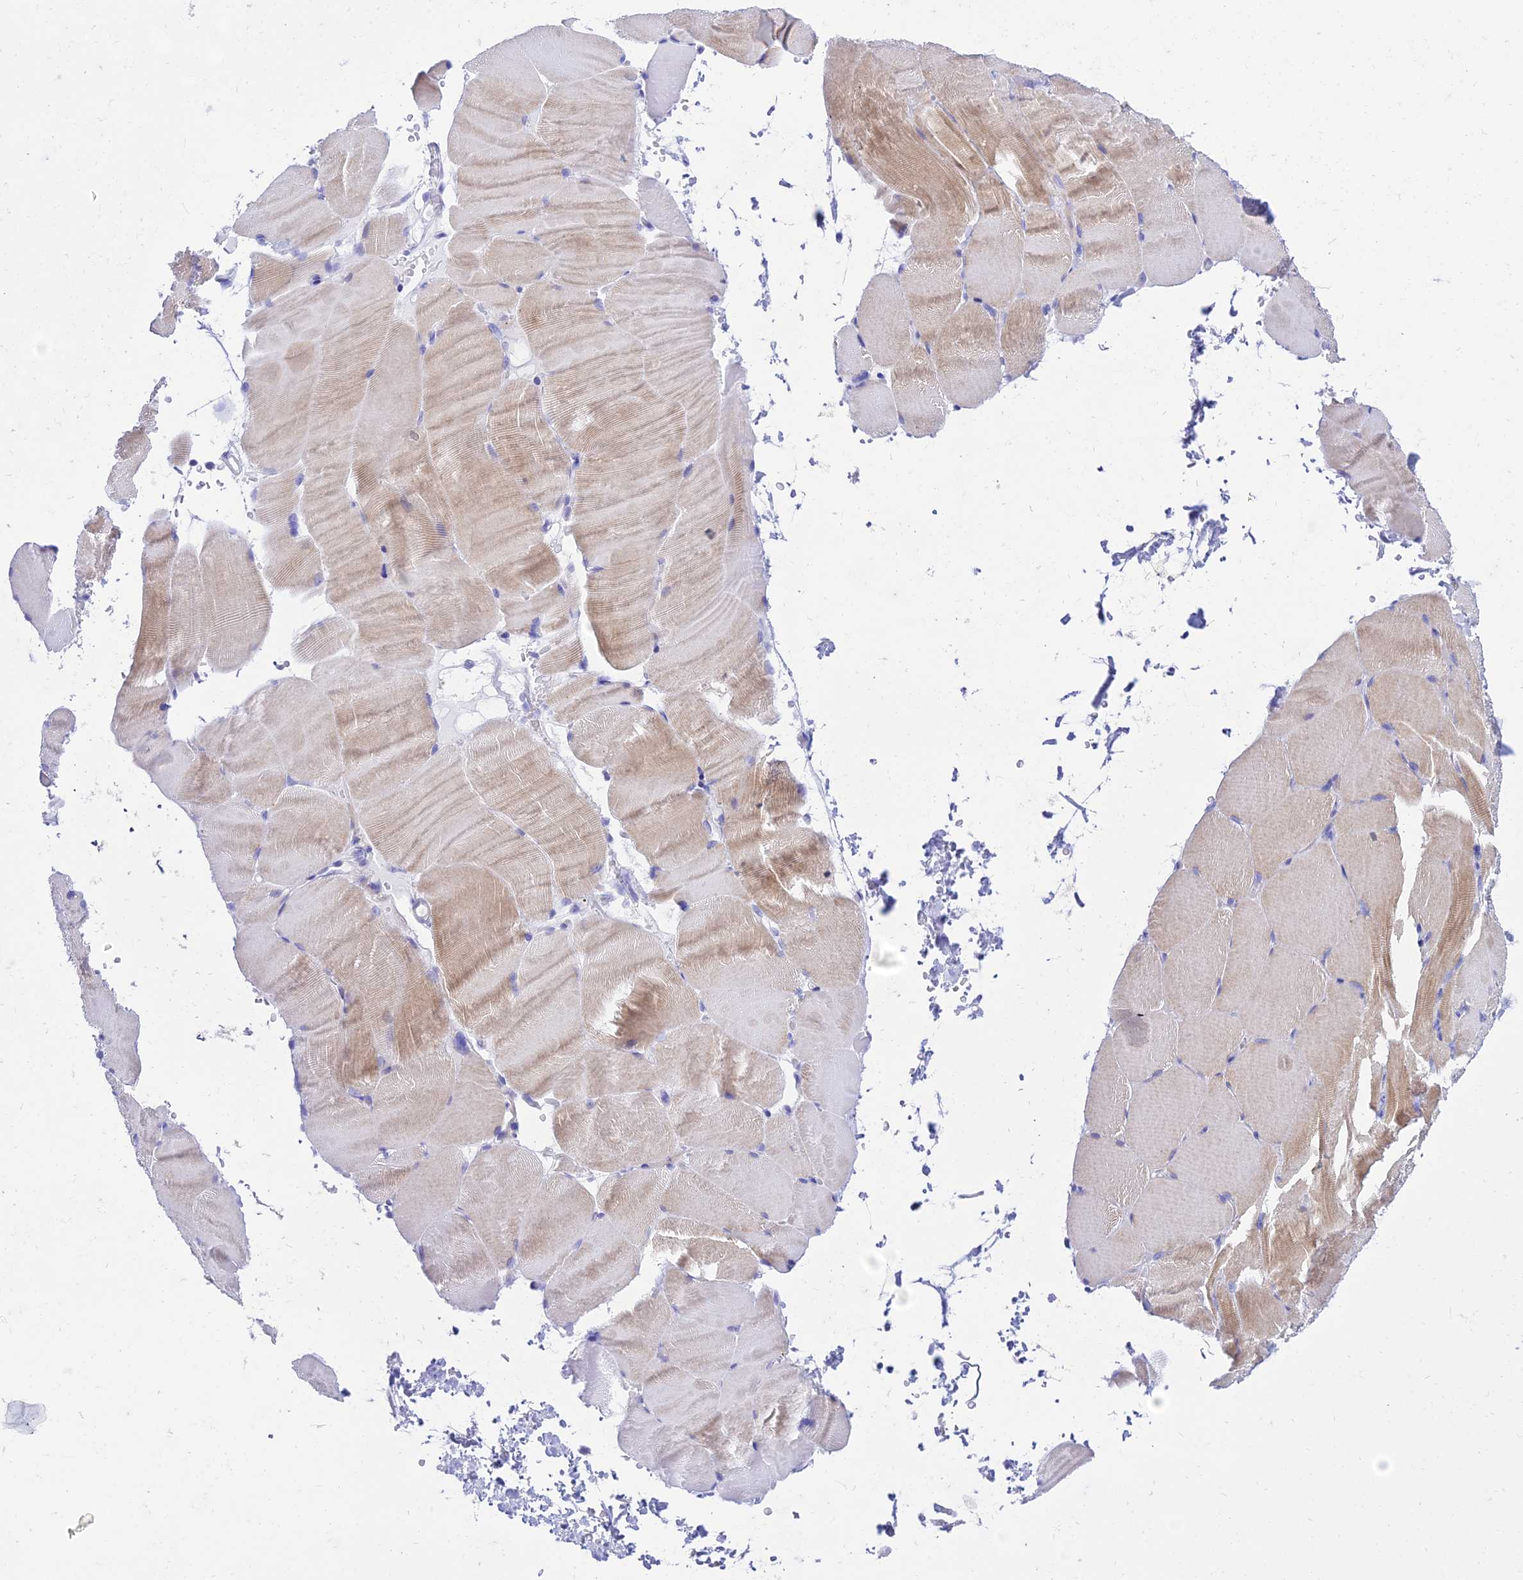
{"staining": {"intensity": "moderate", "quantity": "<25%", "location": "cytoplasmic/membranous"}, "tissue": "skeletal muscle", "cell_type": "Myocytes", "image_type": "normal", "snomed": [{"axis": "morphology", "description": "Normal tissue, NOS"}, {"axis": "topography", "description": "Skeletal muscle"}, {"axis": "topography", "description": "Parathyroid gland"}], "caption": "Protein staining displays moderate cytoplasmic/membranous expression in about <25% of myocytes in unremarkable skeletal muscle.", "gene": "TAC3", "patient": {"sex": "female", "age": 37}}